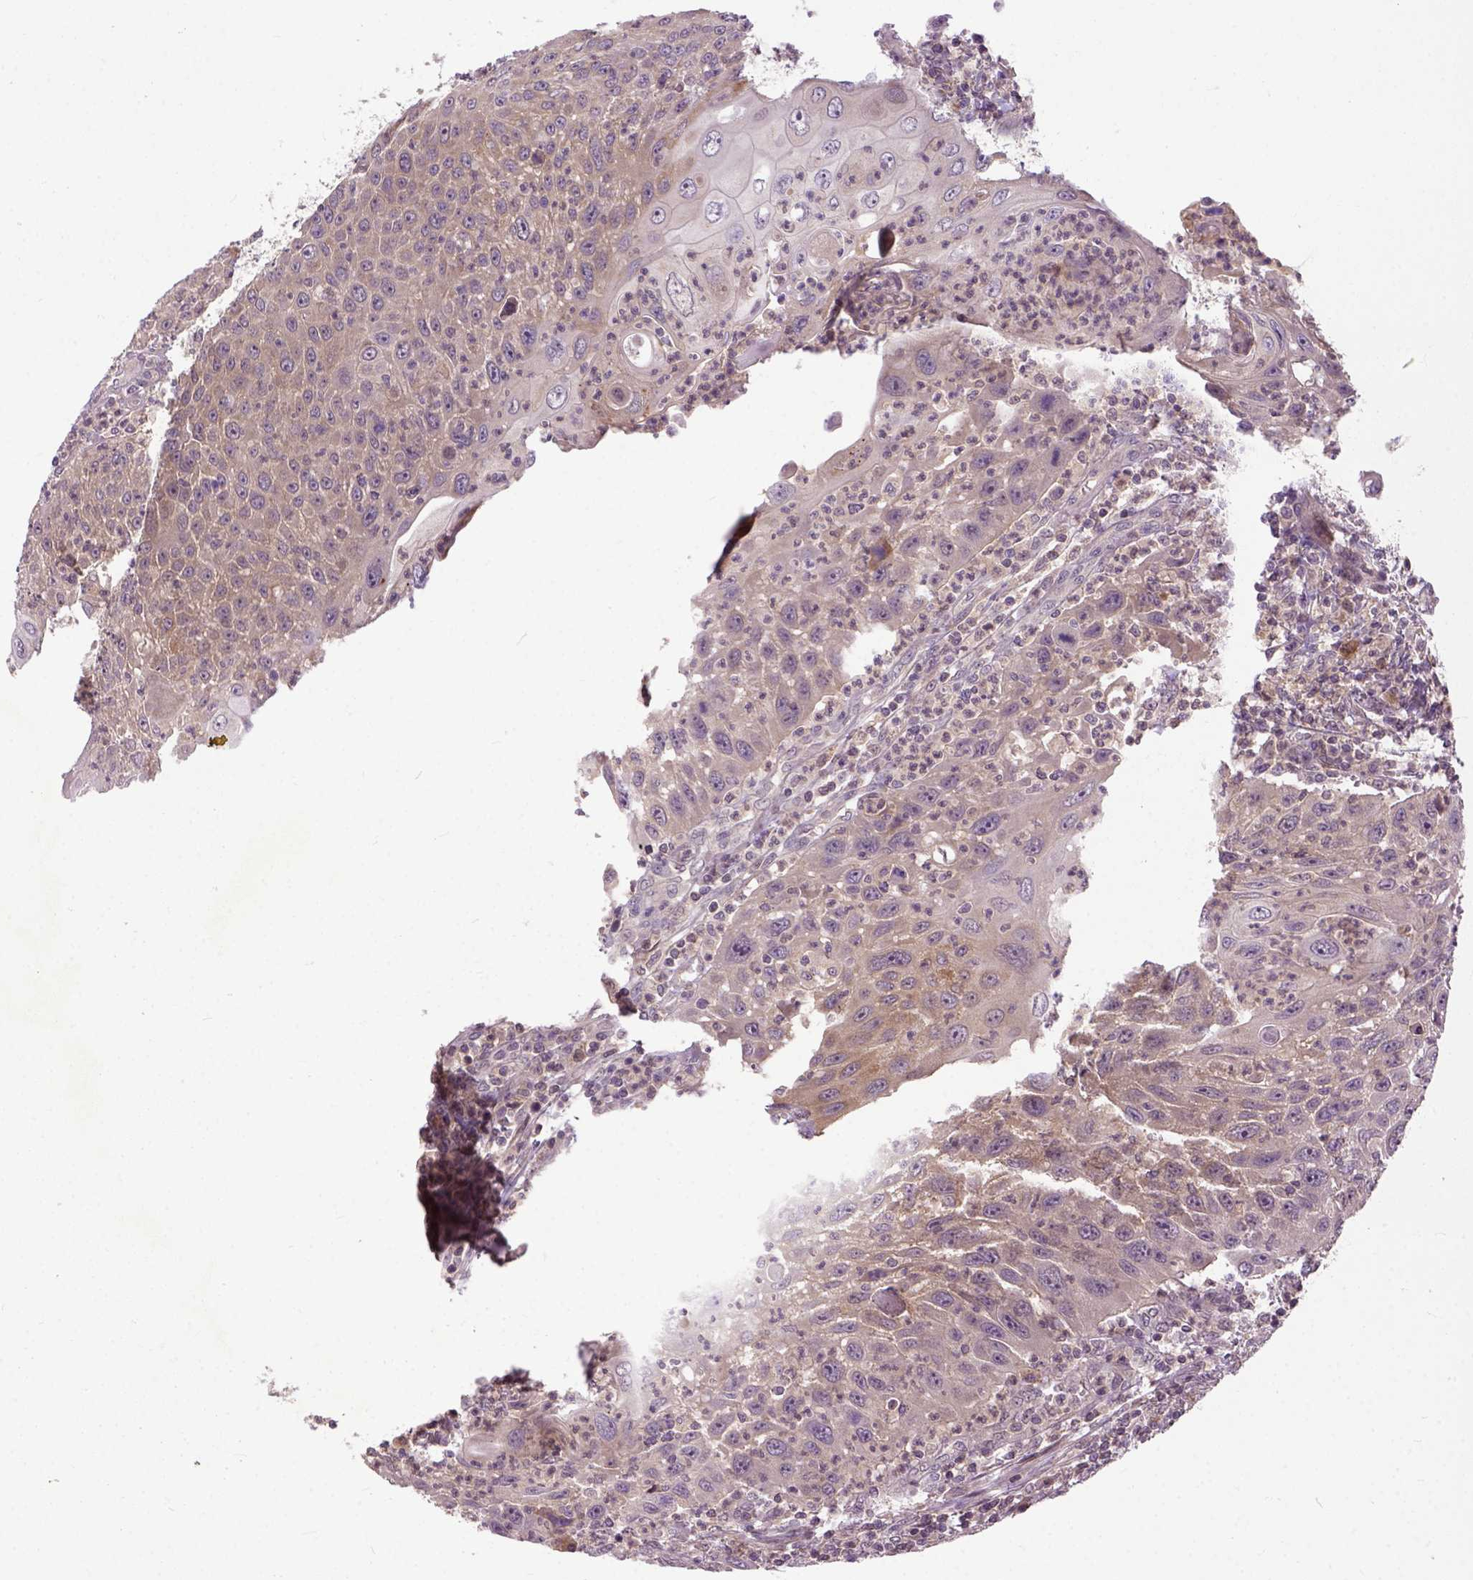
{"staining": {"intensity": "moderate", "quantity": "25%-75%", "location": "cytoplasmic/membranous"}, "tissue": "head and neck cancer", "cell_type": "Tumor cells", "image_type": "cancer", "snomed": [{"axis": "morphology", "description": "Squamous cell carcinoma, NOS"}, {"axis": "topography", "description": "Head-Neck"}], "caption": "DAB (3,3'-diaminobenzidine) immunohistochemical staining of head and neck cancer (squamous cell carcinoma) displays moderate cytoplasmic/membranous protein positivity in about 25%-75% of tumor cells. Immunohistochemistry stains the protein of interest in brown and the nuclei are stained blue.", "gene": "CPNE1", "patient": {"sex": "male", "age": 69}}